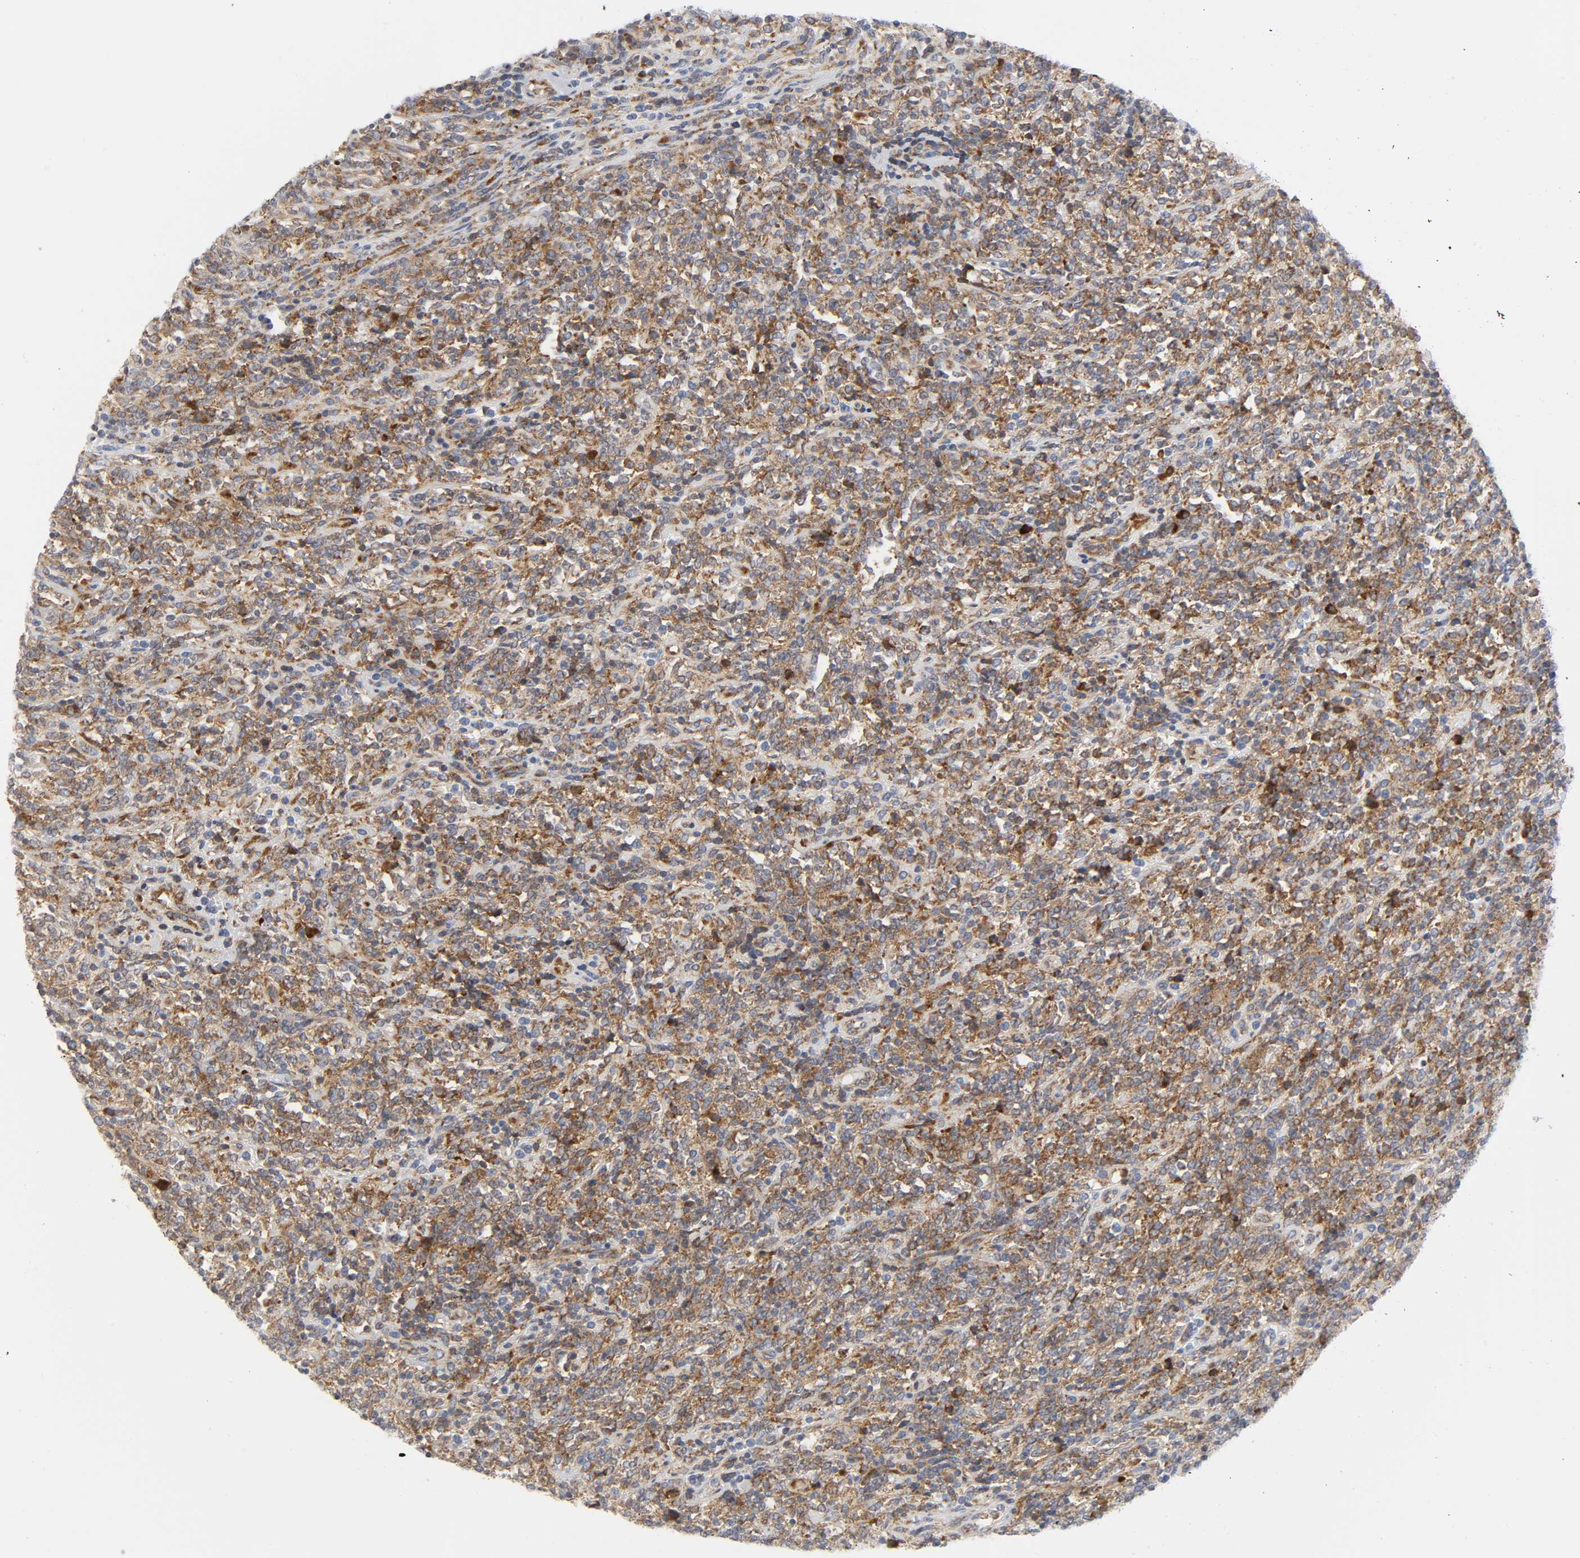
{"staining": {"intensity": "strong", "quantity": ">75%", "location": "cytoplasmic/membranous"}, "tissue": "lymphoma", "cell_type": "Tumor cells", "image_type": "cancer", "snomed": [{"axis": "morphology", "description": "Malignant lymphoma, non-Hodgkin's type, High grade"}, {"axis": "topography", "description": "Soft tissue"}], "caption": "This is a photomicrograph of immunohistochemistry staining of lymphoma, which shows strong expression in the cytoplasmic/membranous of tumor cells.", "gene": "REL", "patient": {"sex": "male", "age": 18}}